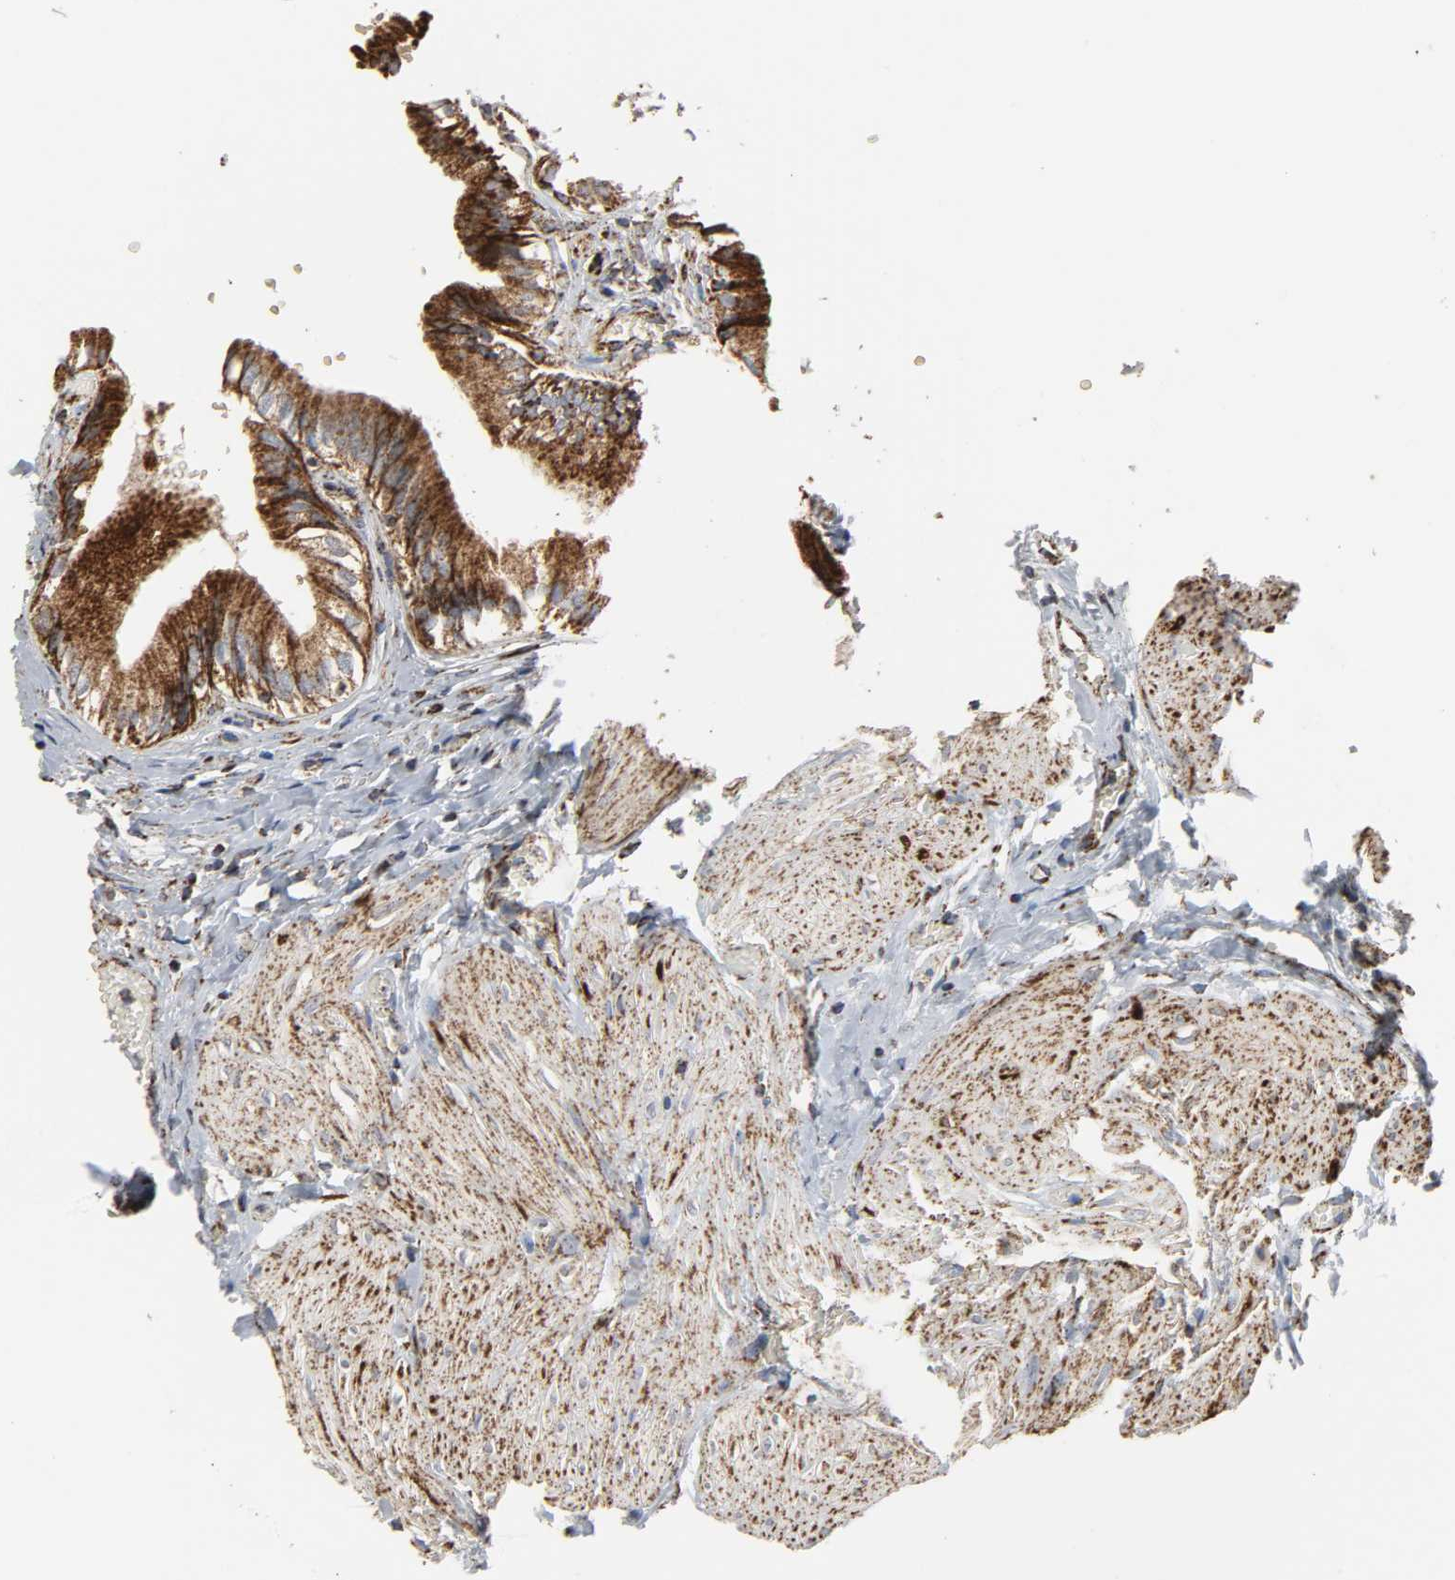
{"staining": {"intensity": "strong", "quantity": ">75%", "location": "cytoplasmic/membranous"}, "tissue": "gallbladder", "cell_type": "Glandular cells", "image_type": "normal", "snomed": [{"axis": "morphology", "description": "Normal tissue, NOS"}, {"axis": "topography", "description": "Gallbladder"}], "caption": "IHC photomicrograph of unremarkable human gallbladder stained for a protein (brown), which shows high levels of strong cytoplasmic/membranous staining in approximately >75% of glandular cells.", "gene": "ACAT1", "patient": {"sex": "male", "age": 65}}